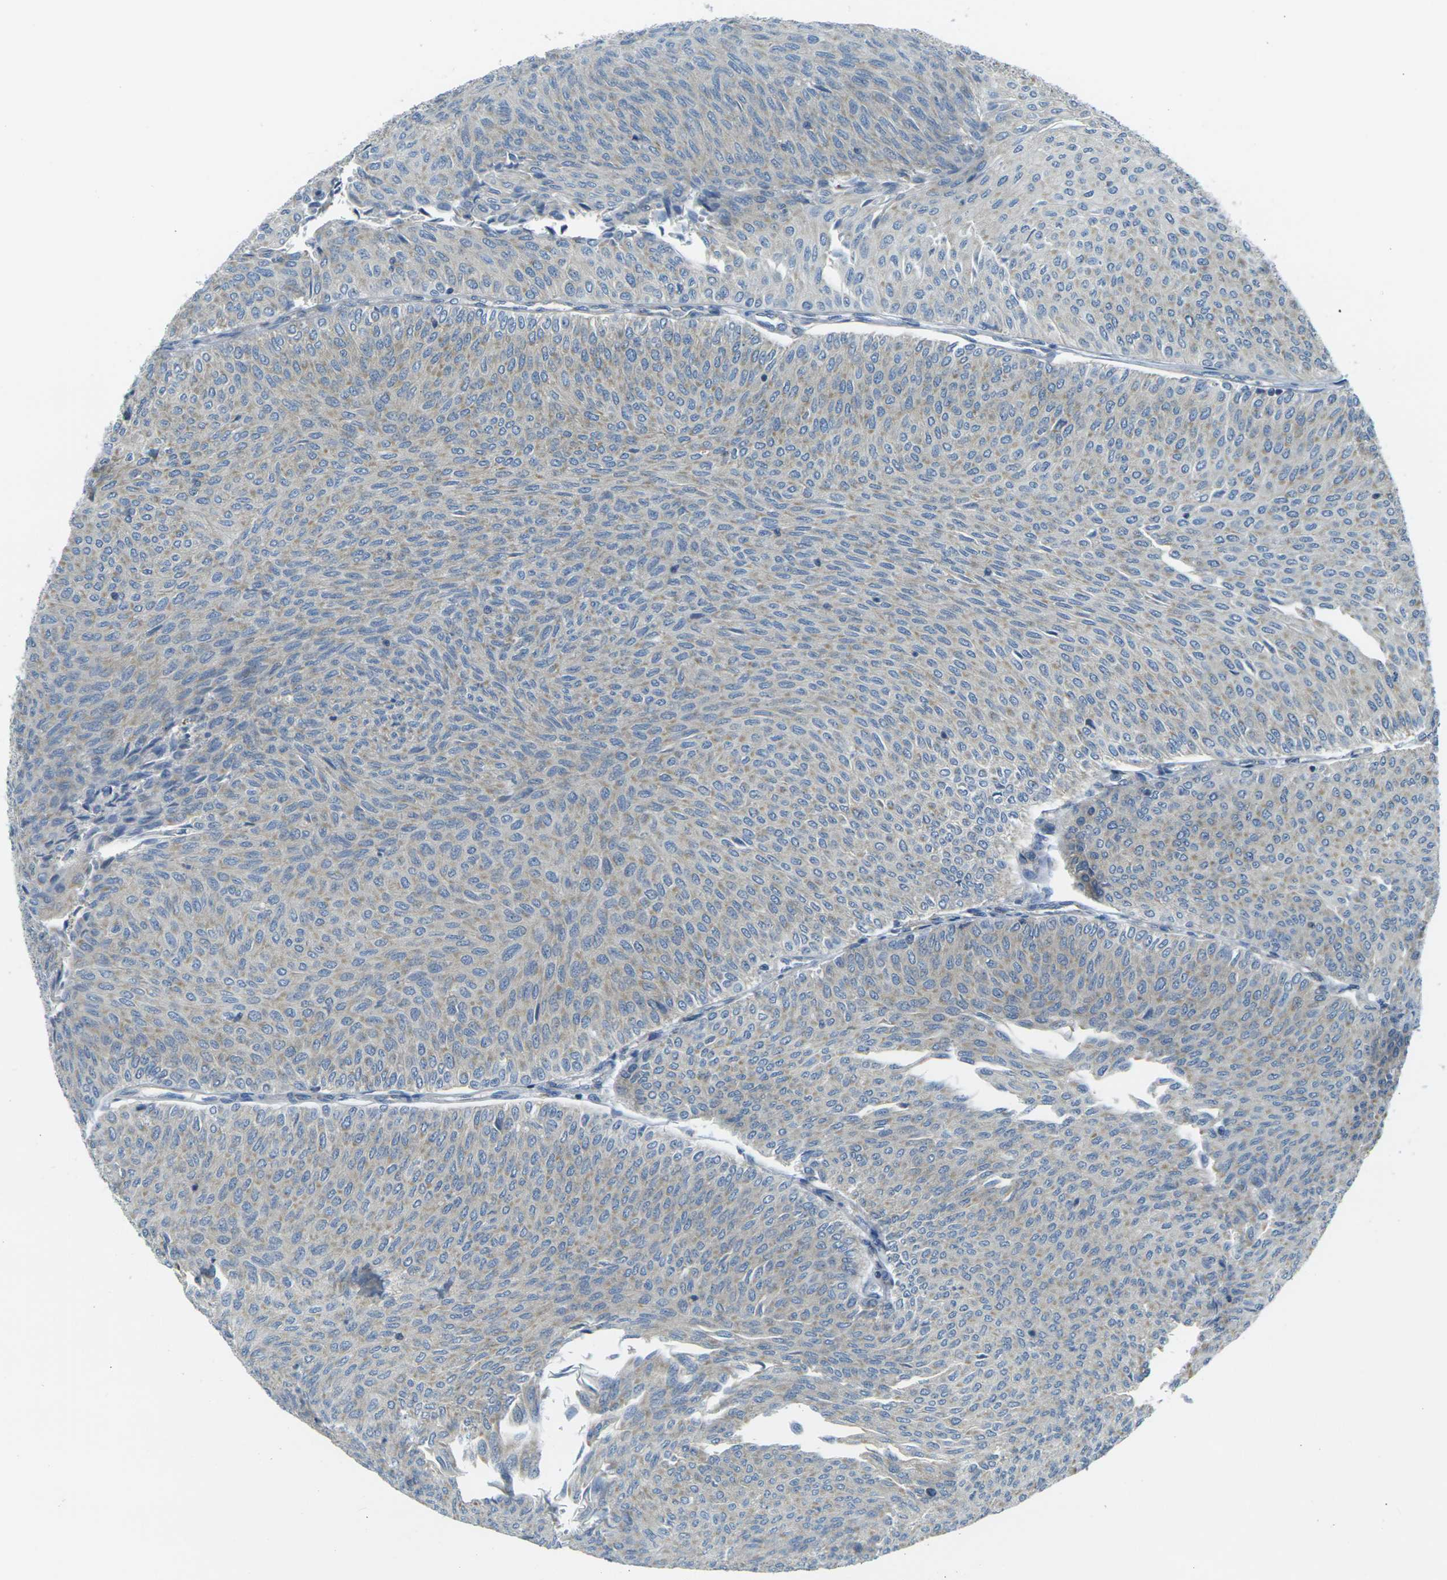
{"staining": {"intensity": "weak", "quantity": "<25%", "location": "cytoplasmic/membranous"}, "tissue": "urothelial cancer", "cell_type": "Tumor cells", "image_type": "cancer", "snomed": [{"axis": "morphology", "description": "Urothelial carcinoma, Low grade"}, {"axis": "topography", "description": "Urinary bladder"}], "caption": "A photomicrograph of low-grade urothelial carcinoma stained for a protein shows no brown staining in tumor cells.", "gene": "PARD6B", "patient": {"sex": "male", "age": 78}}